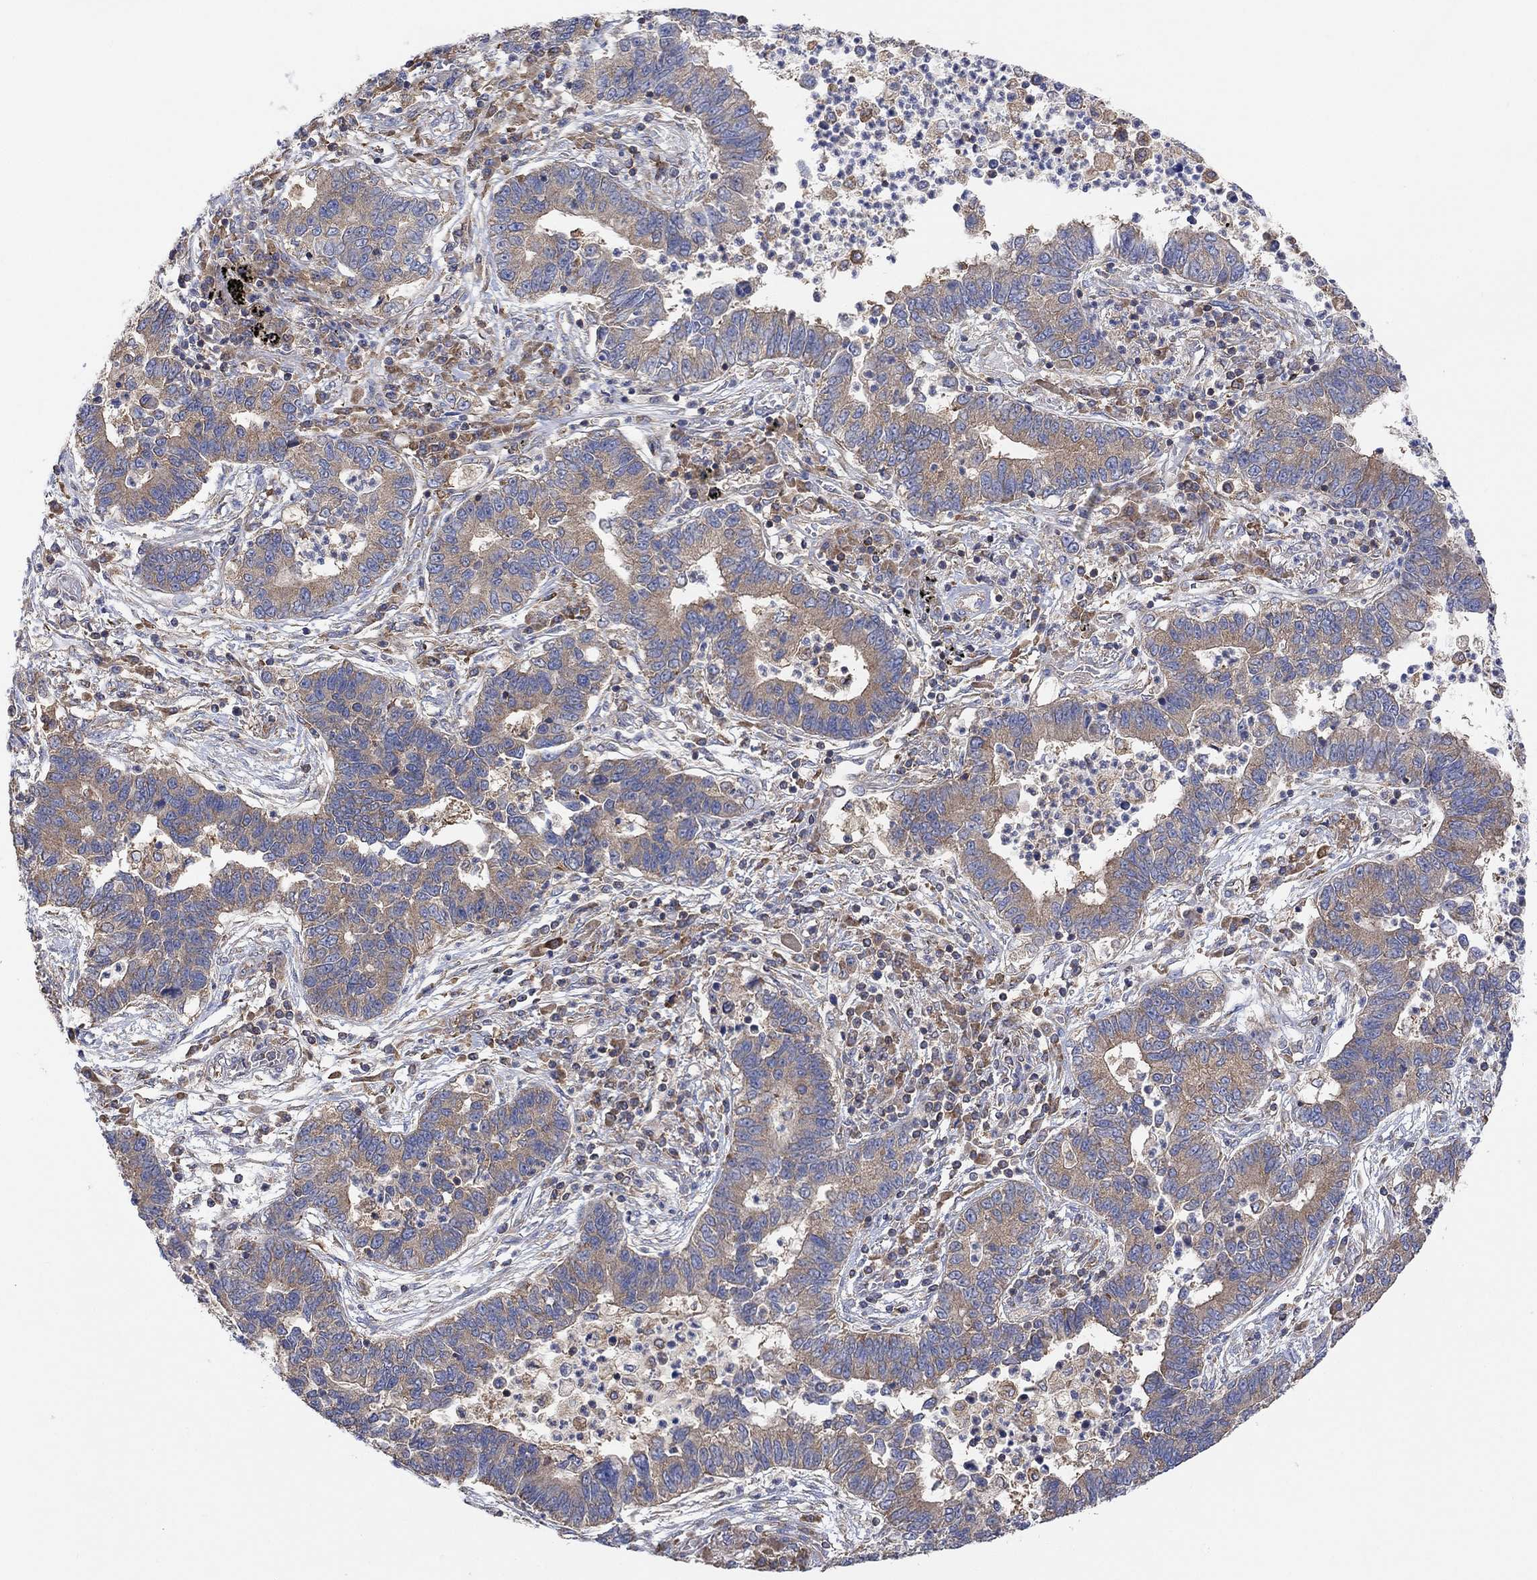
{"staining": {"intensity": "weak", "quantity": ">75%", "location": "cytoplasmic/membranous"}, "tissue": "lung cancer", "cell_type": "Tumor cells", "image_type": "cancer", "snomed": [{"axis": "morphology", "description": "Adenocarcinoma, NOS"}, {"axis": "topography", "description": "Lung"}], "caption": "A brown stain labels weak cytoplasmic/membranous staining of a protein in adenocarcinoma (lung) tumor cells.", "gene": "BLOC1S3", "patient": {"sex": "female", "age": 57}}